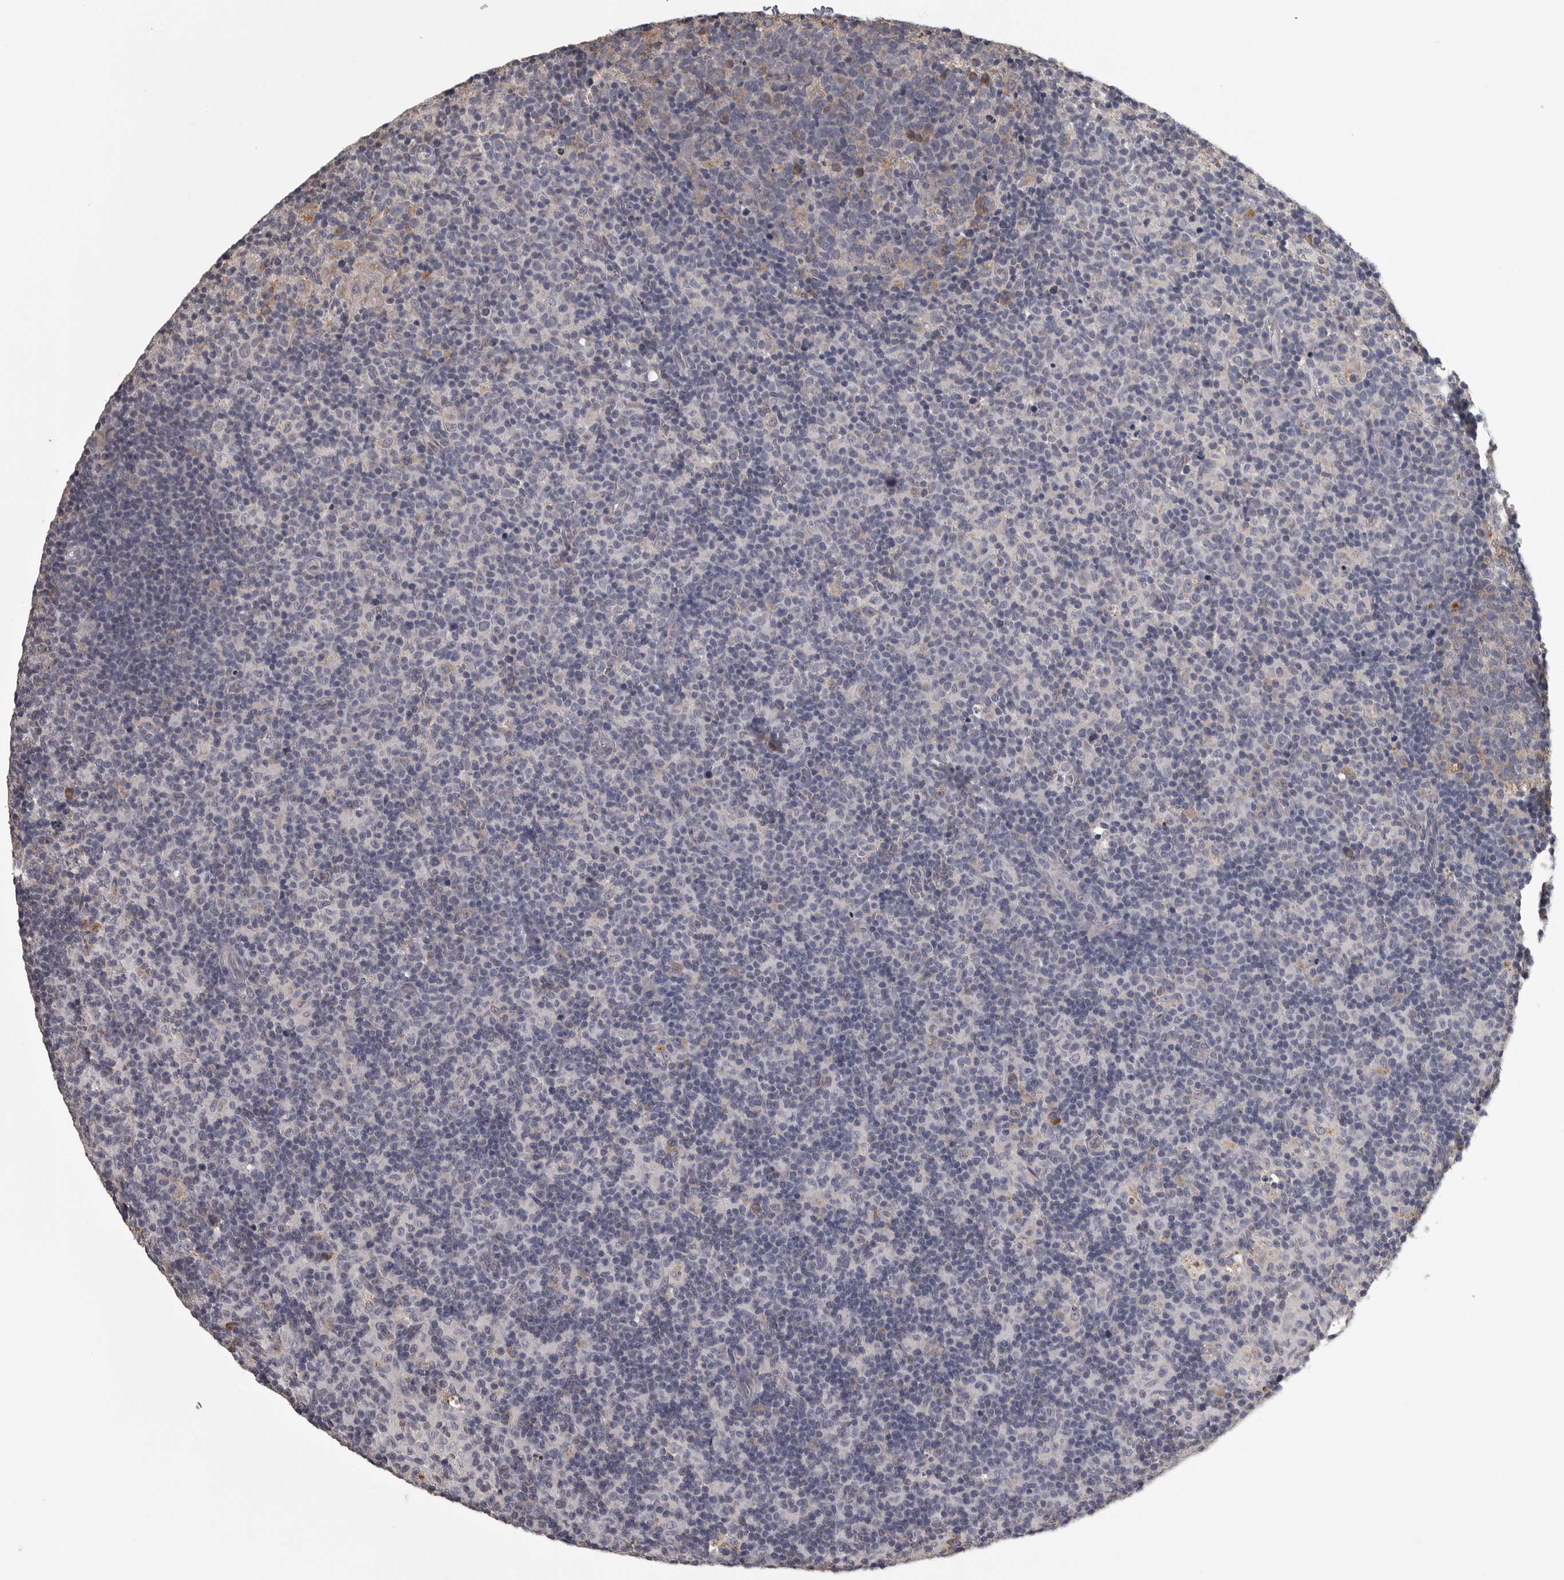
{"staining": {"intensity": "weak", "quantity": "25%-75%", "location": "cytoplasmic/membranous"}, "tissue": "lymph node", "cell_type": "Germinal center cells", "image_type": "normal", "snomed": [{"axis": "morphology", "description": "Normal tissue, NOS"}, {"axis": "morphology", "description": "Inflammation, NOS"}, {"axis": "topography", "description": "Lymph node"}], "caption": "This micrograph reveals immunohistochemistry staining of benign human lymph node, with low weak cytoplasmic/membranous expression in approximately 25%-75% of germinal center cells.", "gene": "FRK", "patient": {"sex": "male", "age": 55}}